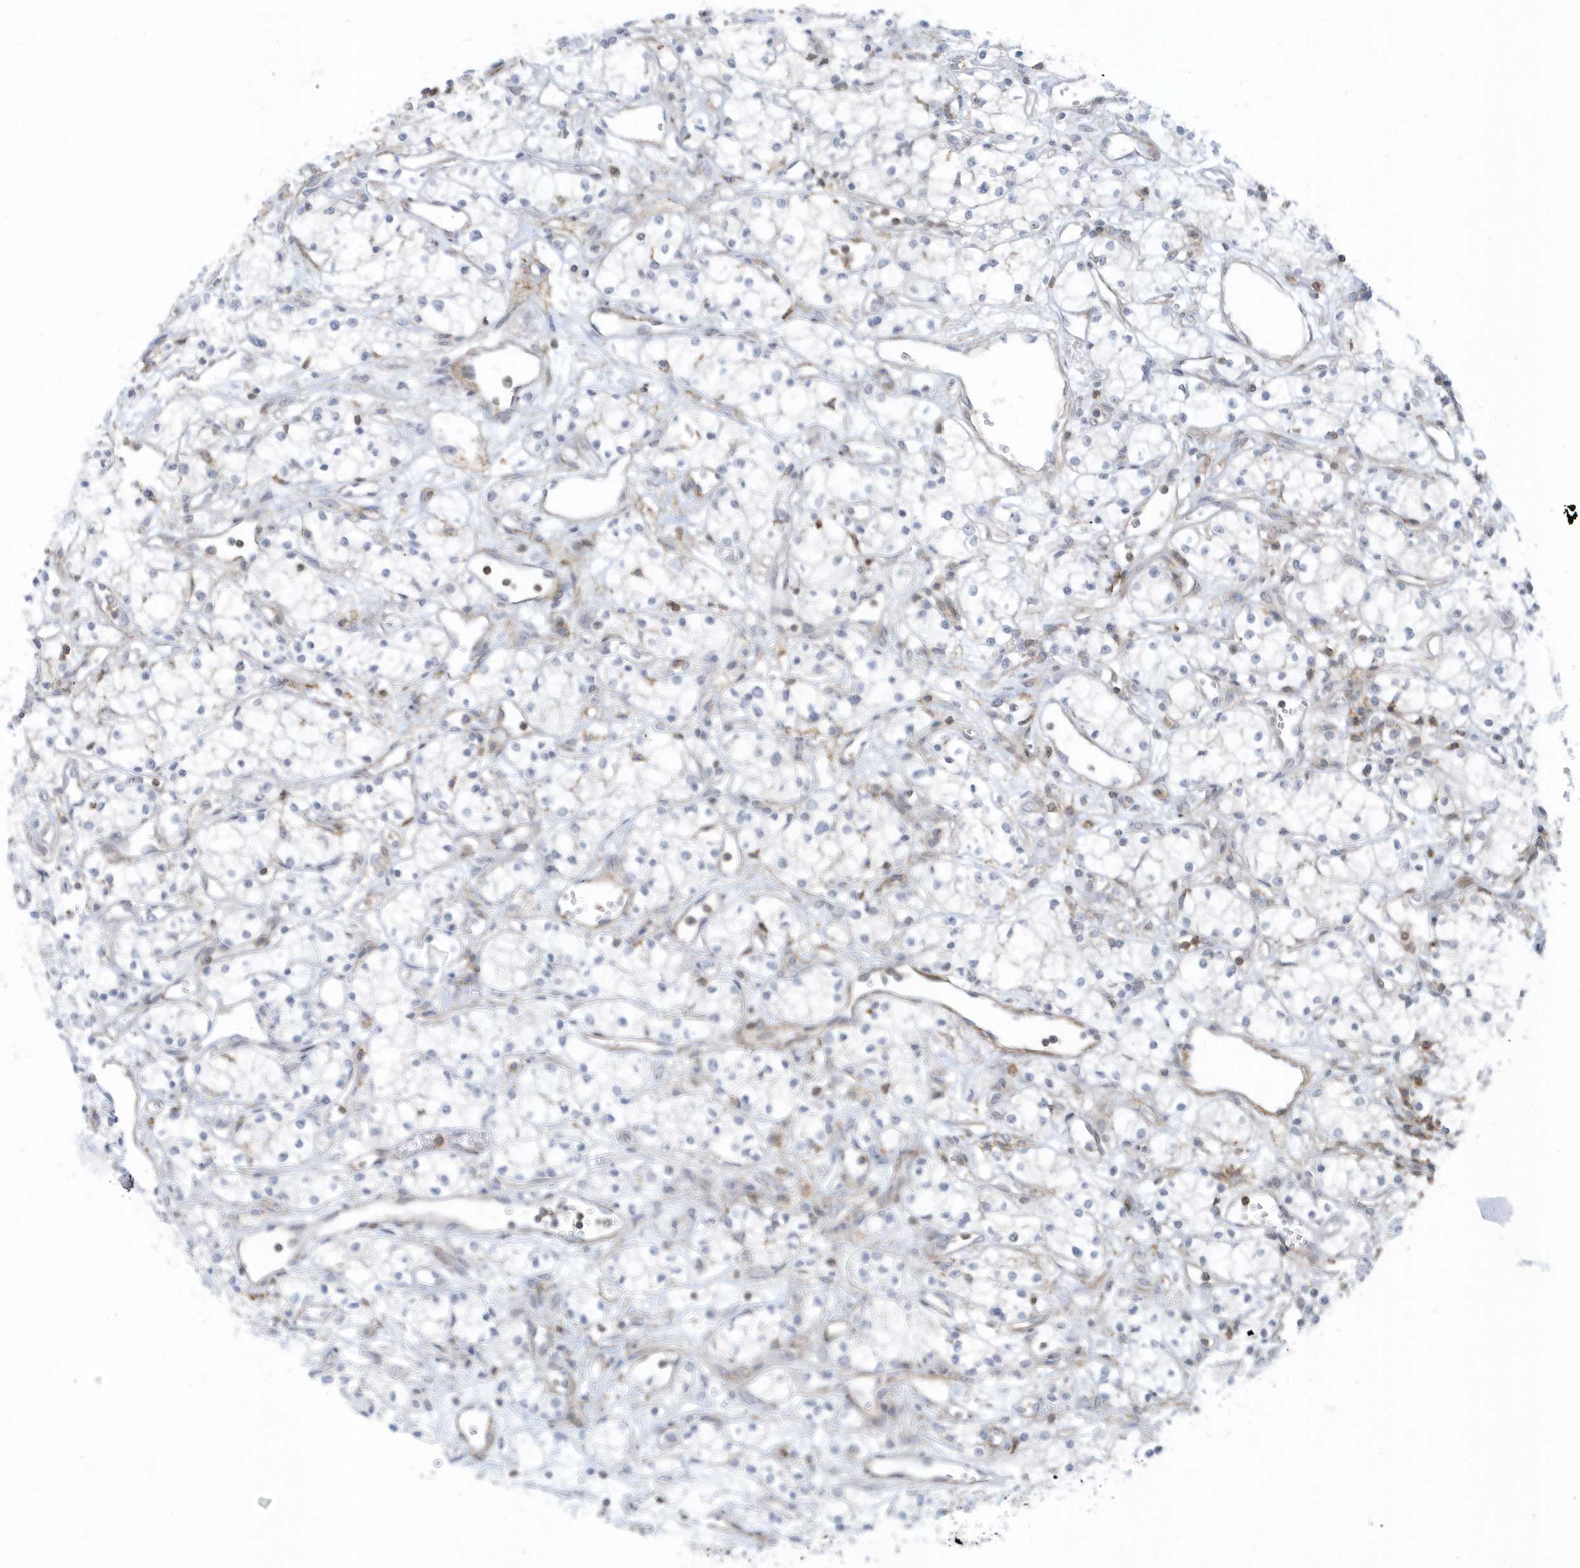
{"staining": {"intensity": "negative", "quantity": "none", "location": "none"}, "tissue": "renal cancer", "cell_type": "Tumor cells", "image_type": "cancer", "snomed": [{"axis": "morphology", "description": "Adenocarcinoma, NOS"}, {"axis": "topography", "description": "Kidney"}], "caption": "The histopathology image displays no significant positivity in tumor cells of renal cancer.", "gene": "CACNB2", "patient": {"sex": "male", "age": 59}}